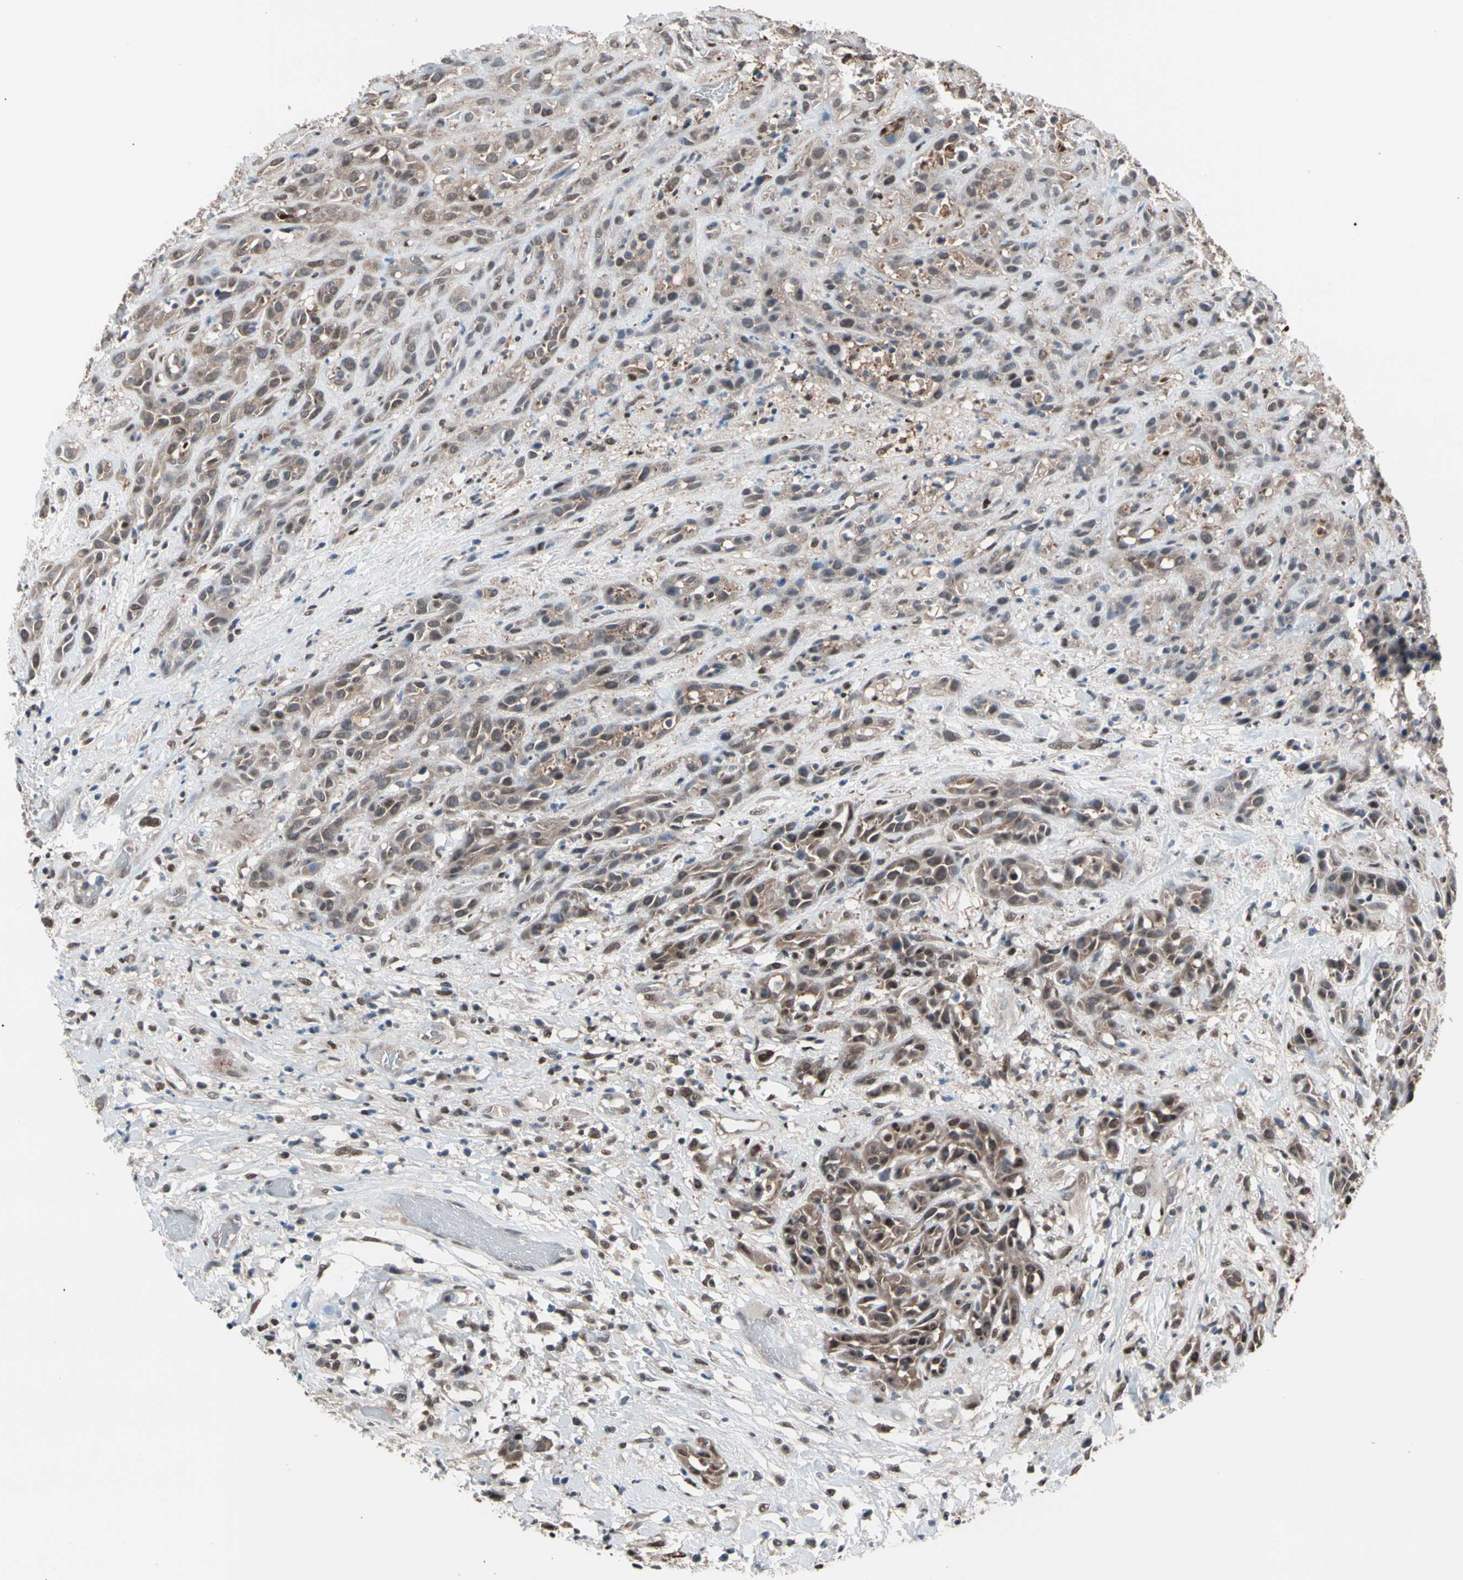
{"staining": {"intensity": "weak", "quantity": ">75%", "location": "cytoplasmic/membranous,nuclear"}, "tissue": "head and neck cancer", "cell_type": "Tumor cells", "image_type": "cancer", "snomed": [{"axis": "morphology", "description": "Normal tissue, NOS"}, {"axis": "morphology", "description": "Squamous cell carcinoma, NOS"}, {"axis": "topography", "description": "Cartilage tissue"}, {"axis": "topography", "description": "Head-Neck"}], "caption": "Immunohistochemical staining of head and neck cancer displays weak cytoplasmic/membranous and nuclear protein expression in about >75% of tumor cells.", "gene": "PSMA2", "patient": {"sex": "male", "age": 62}}